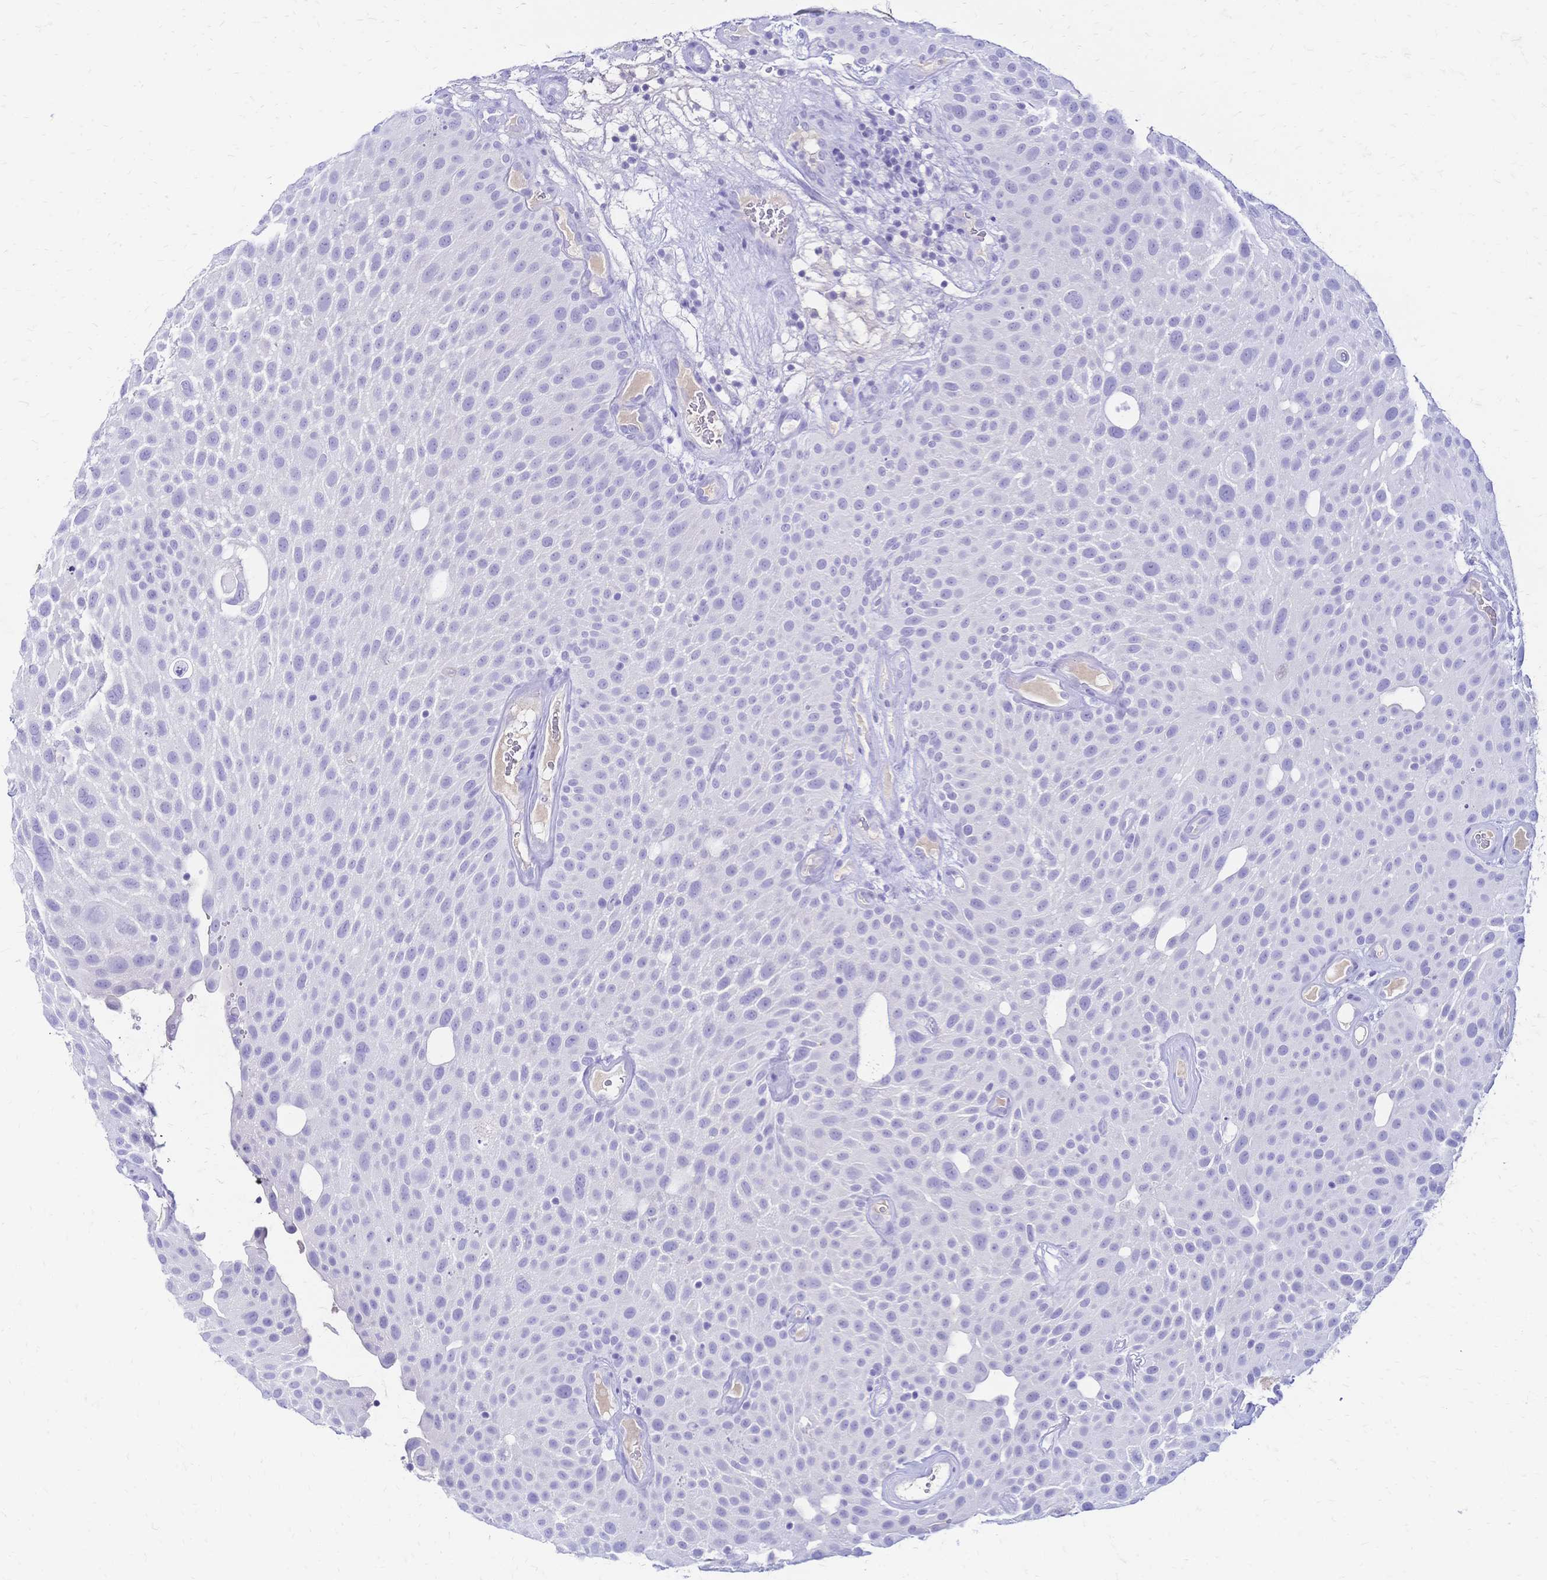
{"staining": {"intensity": "negative", "quantity": "none", "location": "none"}, "tissue": "urothelial cancer", "cell_type": "Tumor cells", "image_type": "cancer", "snomed": [{"axis": "morphology", "description": "Urothelial carcinoma, Low grade"}, {"axis": "topography", "description": "Urinary bladder"}], "caption": "There is no significant expression in tumor cells of urothelial cancer.", "gene": "FA2H", "patient": {"sex": "male", "age": 72}}